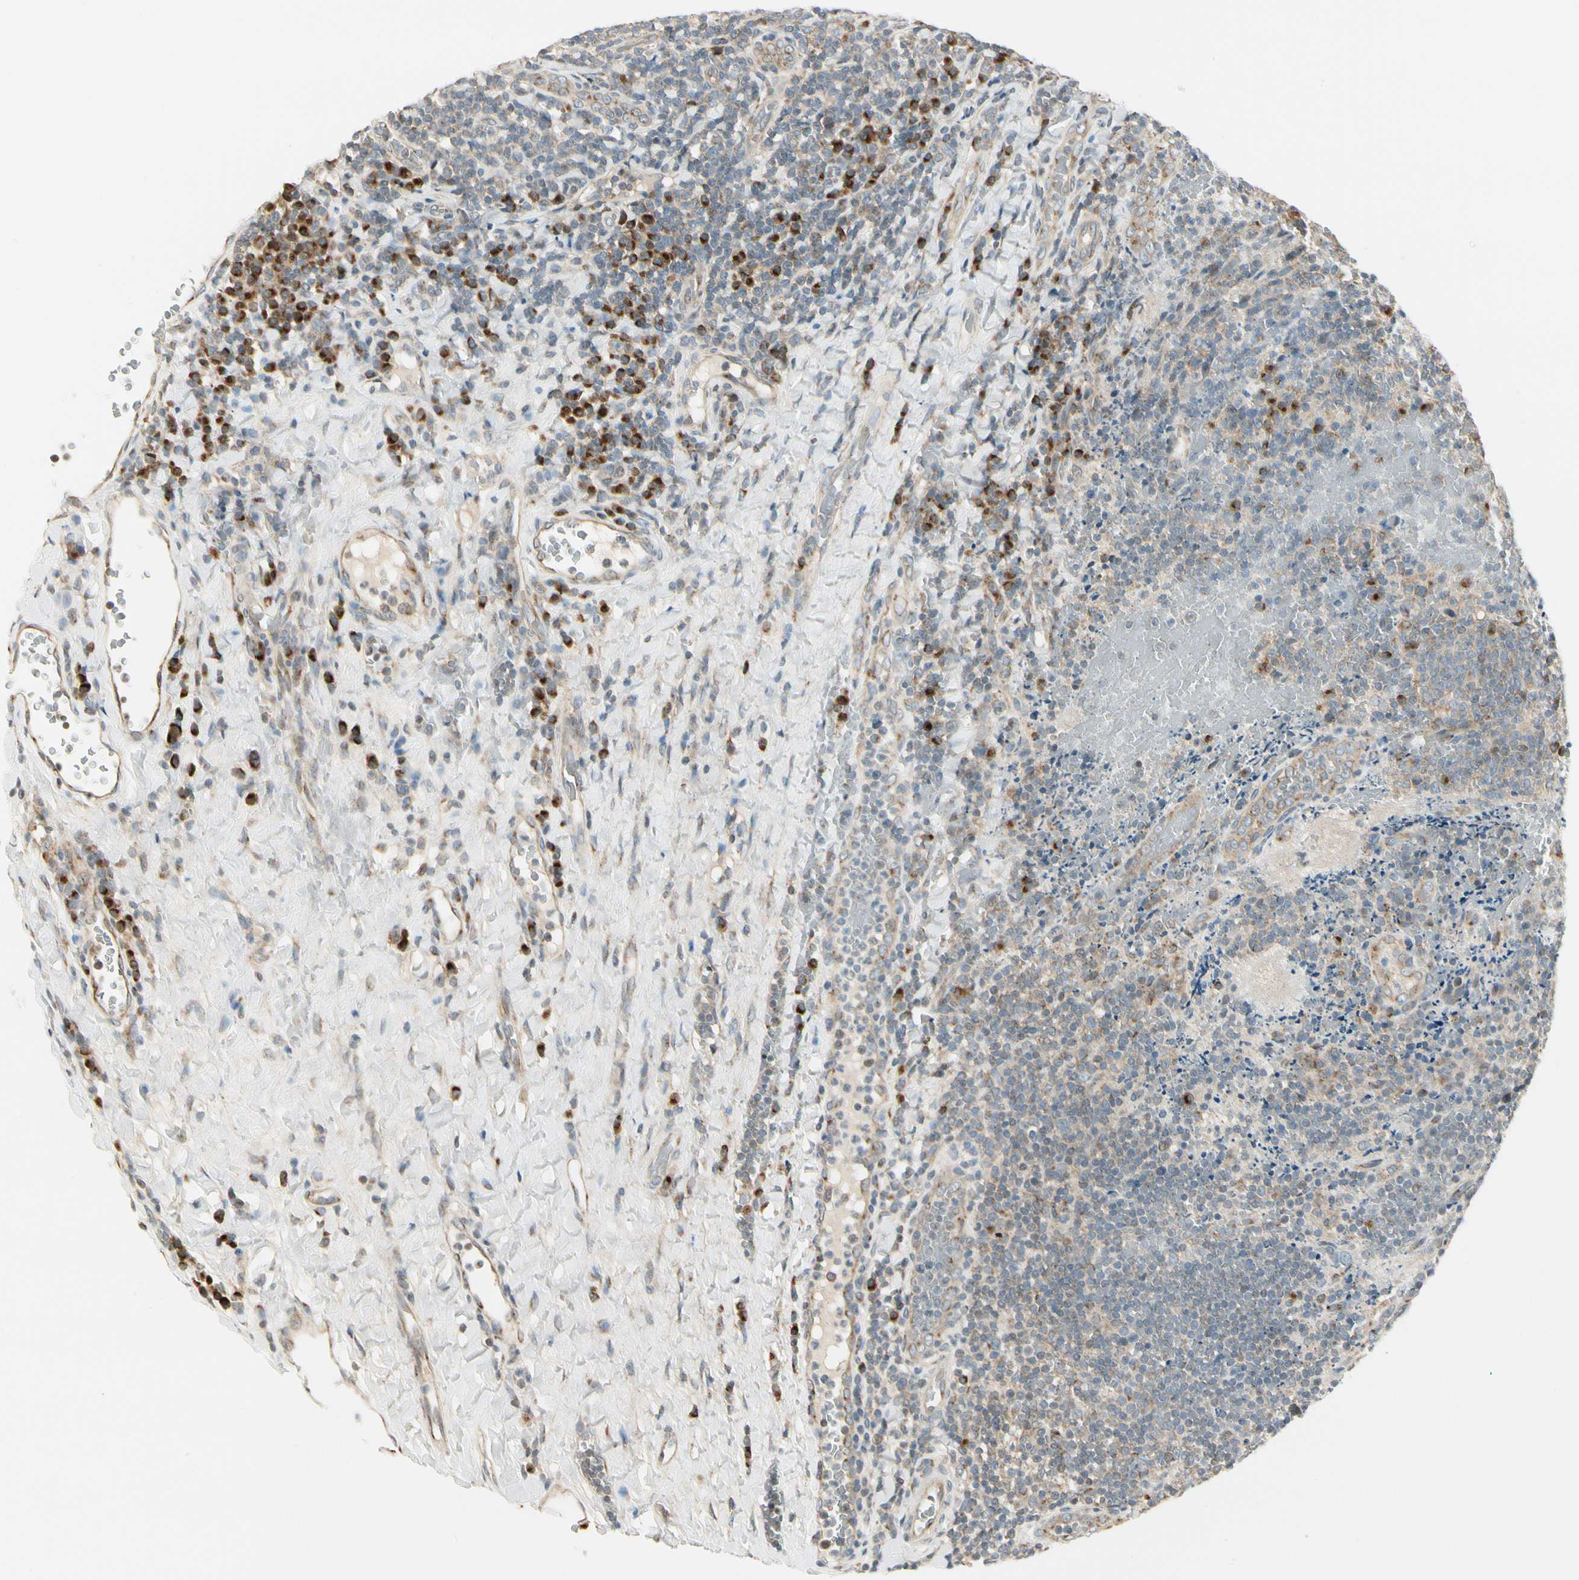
{"staining": {"intensity": "weak", "quantity": ">75%", "location": "cytoplasmic/membranous"}, "tissue": "tonsil", "cell_type": "Germinal center cells", "image_type": "normal", "snomed": [{"axis": "morphology", "description": "Normal tissue, NOS"}, {"axis": "topography", "description": "Tonsil"}], "caption": "Protein staining by IHC displays weak cytoplasmic/membranous expression in about >75% of germinal center cells in normal tonsil.", "gene": "MANSC1", "patient": {"sex": "male", "age": 17}}